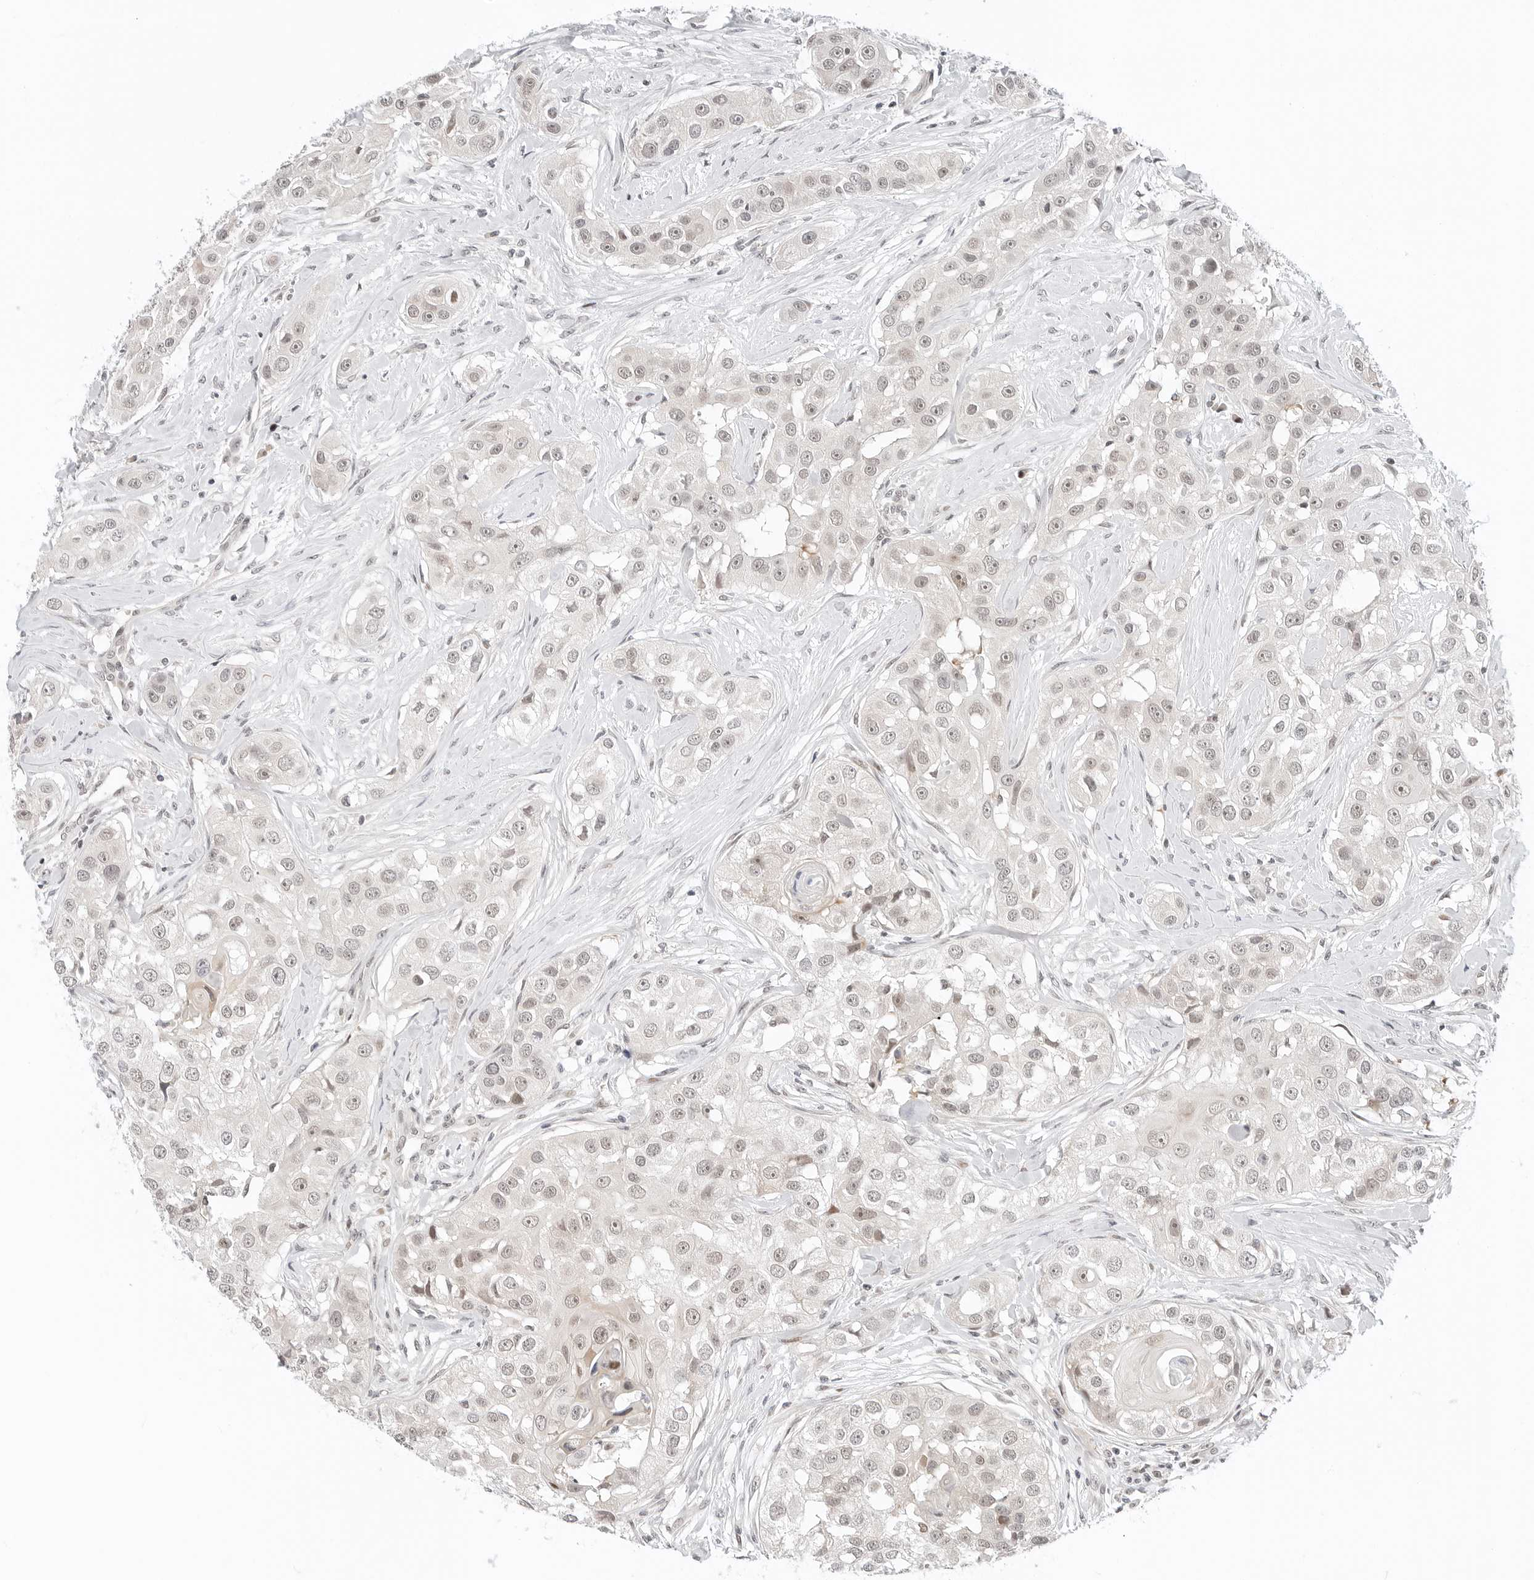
{"staining": {"intensity": "weak", "quantity": ">75%", "location": "nuclear"}, "tissue": "head and neck cancer", "cell_type": "Tumor cells", "image_type": "cancer", "snomed": [{"axis": "morphology", "description": "Normal tissue, NOS"}, {"axis": "morphology", "description": "Squamous cell carcinoma, NOS"}, {"axis": "topography", "description": "Skeletal muscle"}, {"axis": "topography", "description": "Head-Neck"}], "caption": "Protein expression analysis of squamous cell carcinoma (head and neck) exhibits weak nuclear positivity in approximately >75% of tumor cells.", "gene": "TSEN2", "patient": {"sex": "male", "age": 51}}